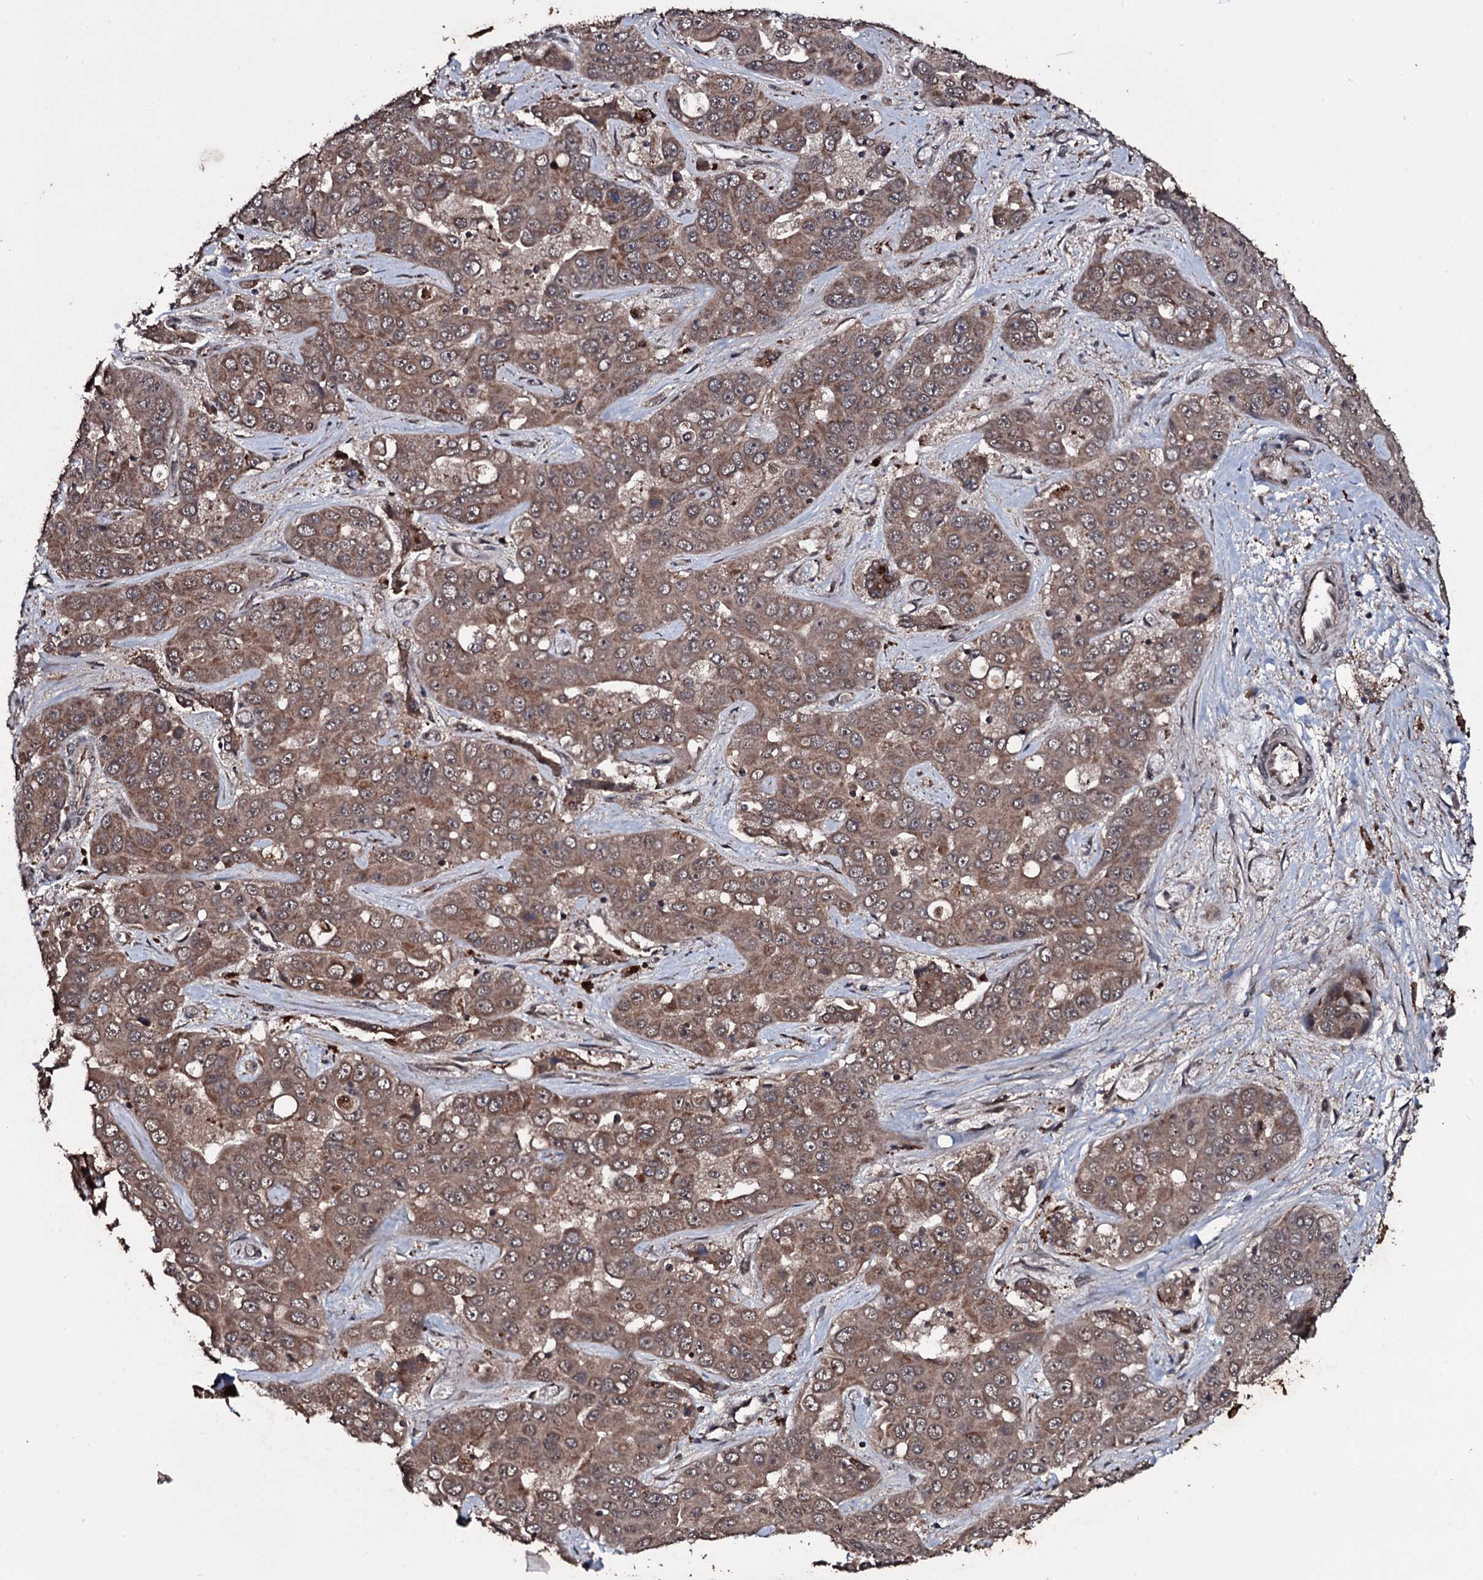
{"staining": {"intensity": "moderate", "quantity": ">75%", "location": "cytoplasmic/membranous"}, "tissue": "liver cancer", "cell_type": "Tumor cells", "image_type": "cancer", "snomed": [{"axis": "morphology", "description": "Cholangiocarcinoma"}, {"axis": "topography", "description": "Liver"}], "caption": "This is an image of immunohistochemistry (IHC) staining of liver cholangiocarcinoma, which shows moderate positivity in the cytoplasmic/membranous of tumor cells.", "gene": "MRPS31", "patient": {"sex": "female", "age": 52}}